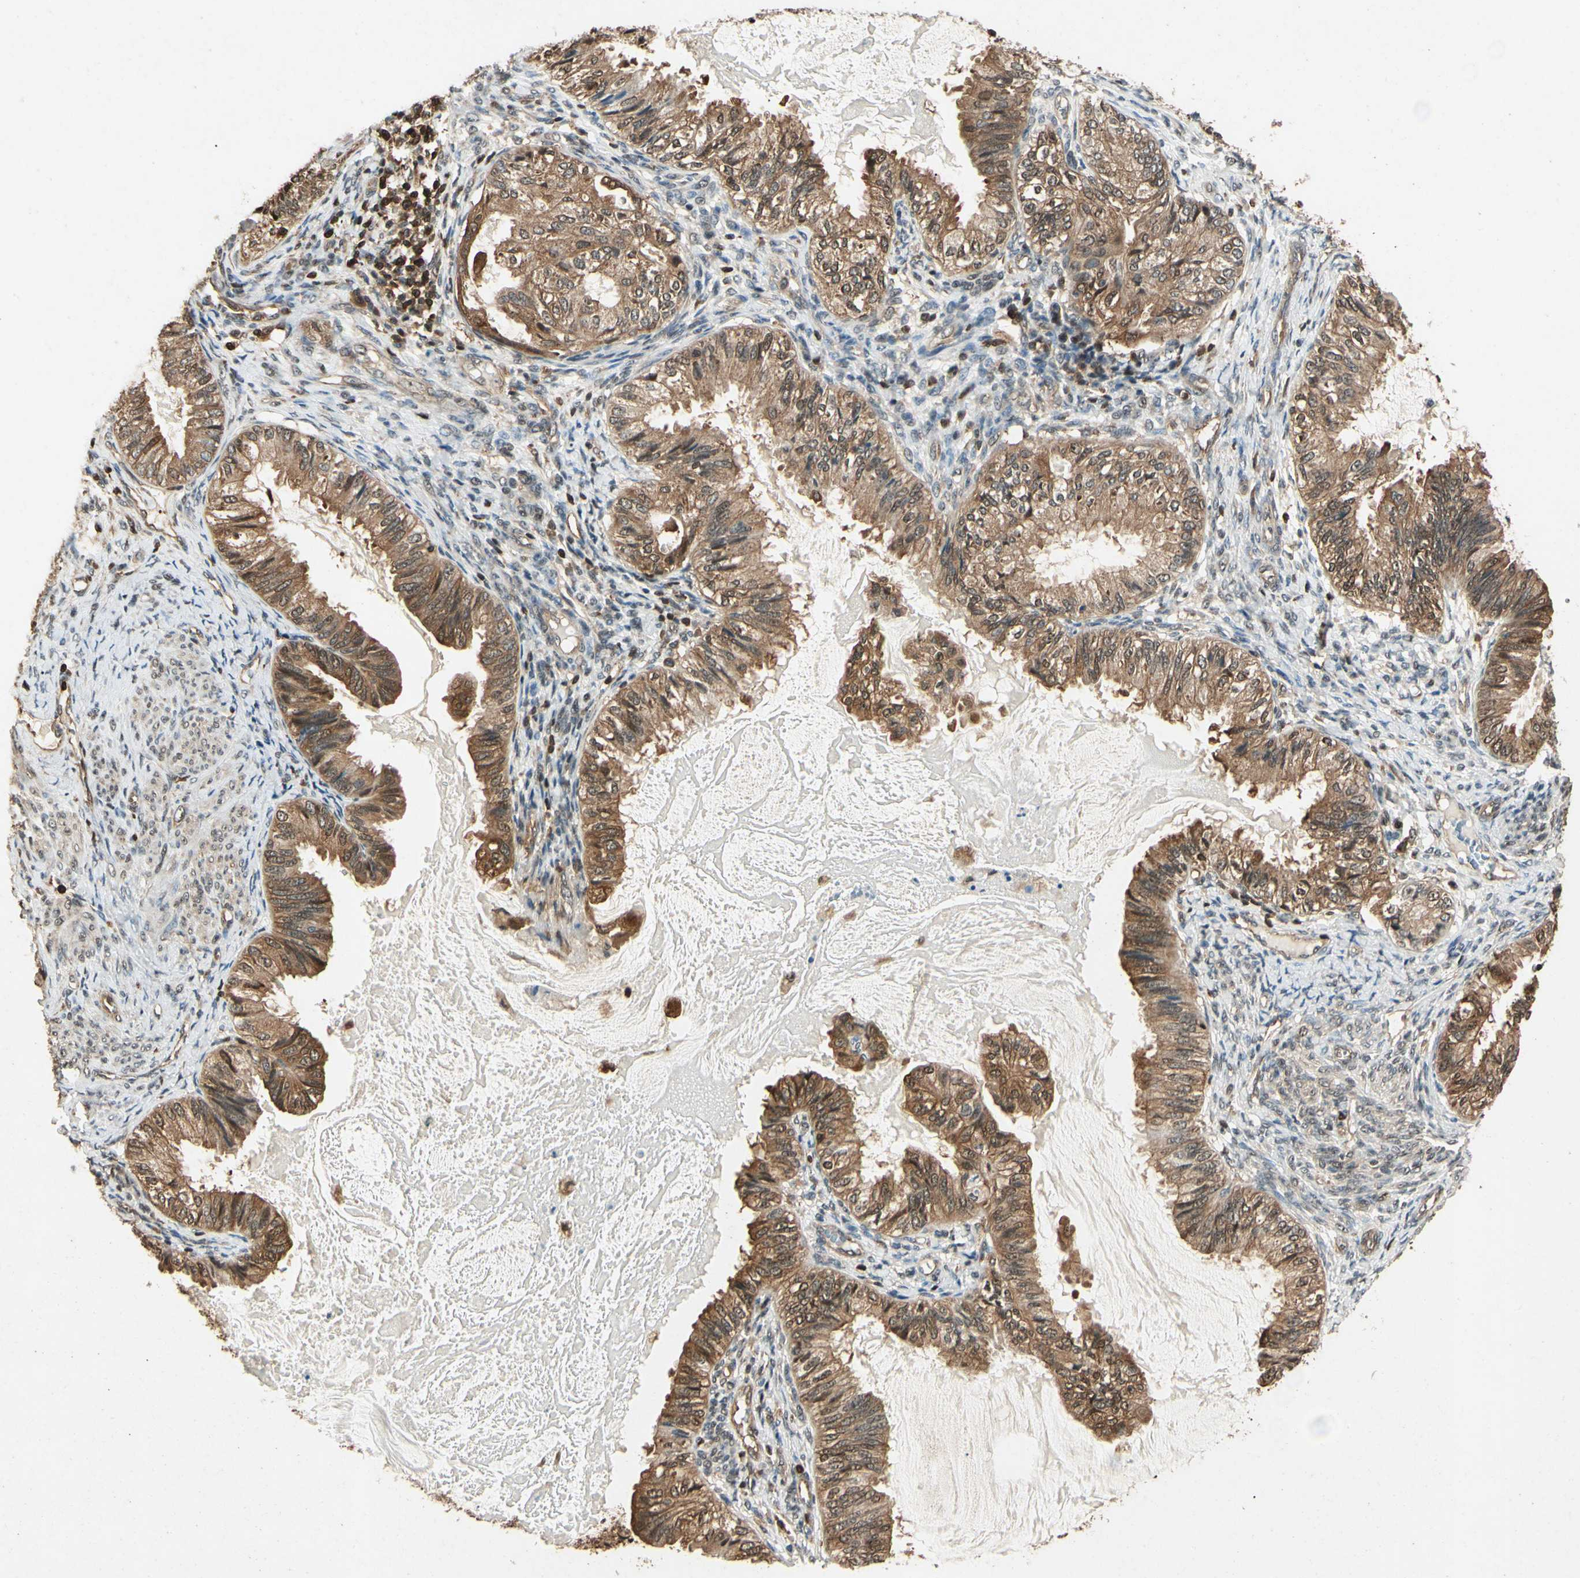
{"staining": {"intensity": "moderate", "quantity": ">75%", "location": "cytoplasmic/membranous"}, "tissue": "cervical cancer", "cell_type": "Tumor cells", "image_type": "cancer", "snomed": [{"axis": "morphology", "description": "Normal tissue, NOS"}, {"axis": "morphology", "description": "Adenocarcinoma, NOS"}, {"axis": "topography", "description": "Cervix"}, {"axis": "topography", "description": "Endometrium"}], "caption": "Protein positivity by immunohistochemistry (IHC) reveals moderate cytoplasmic/membranous expression in approximately >75% of tumor cells in cervical adenocarcinoma.", "gene": "YWHAQ", "patient": {"sex": "female", "age": 86}}